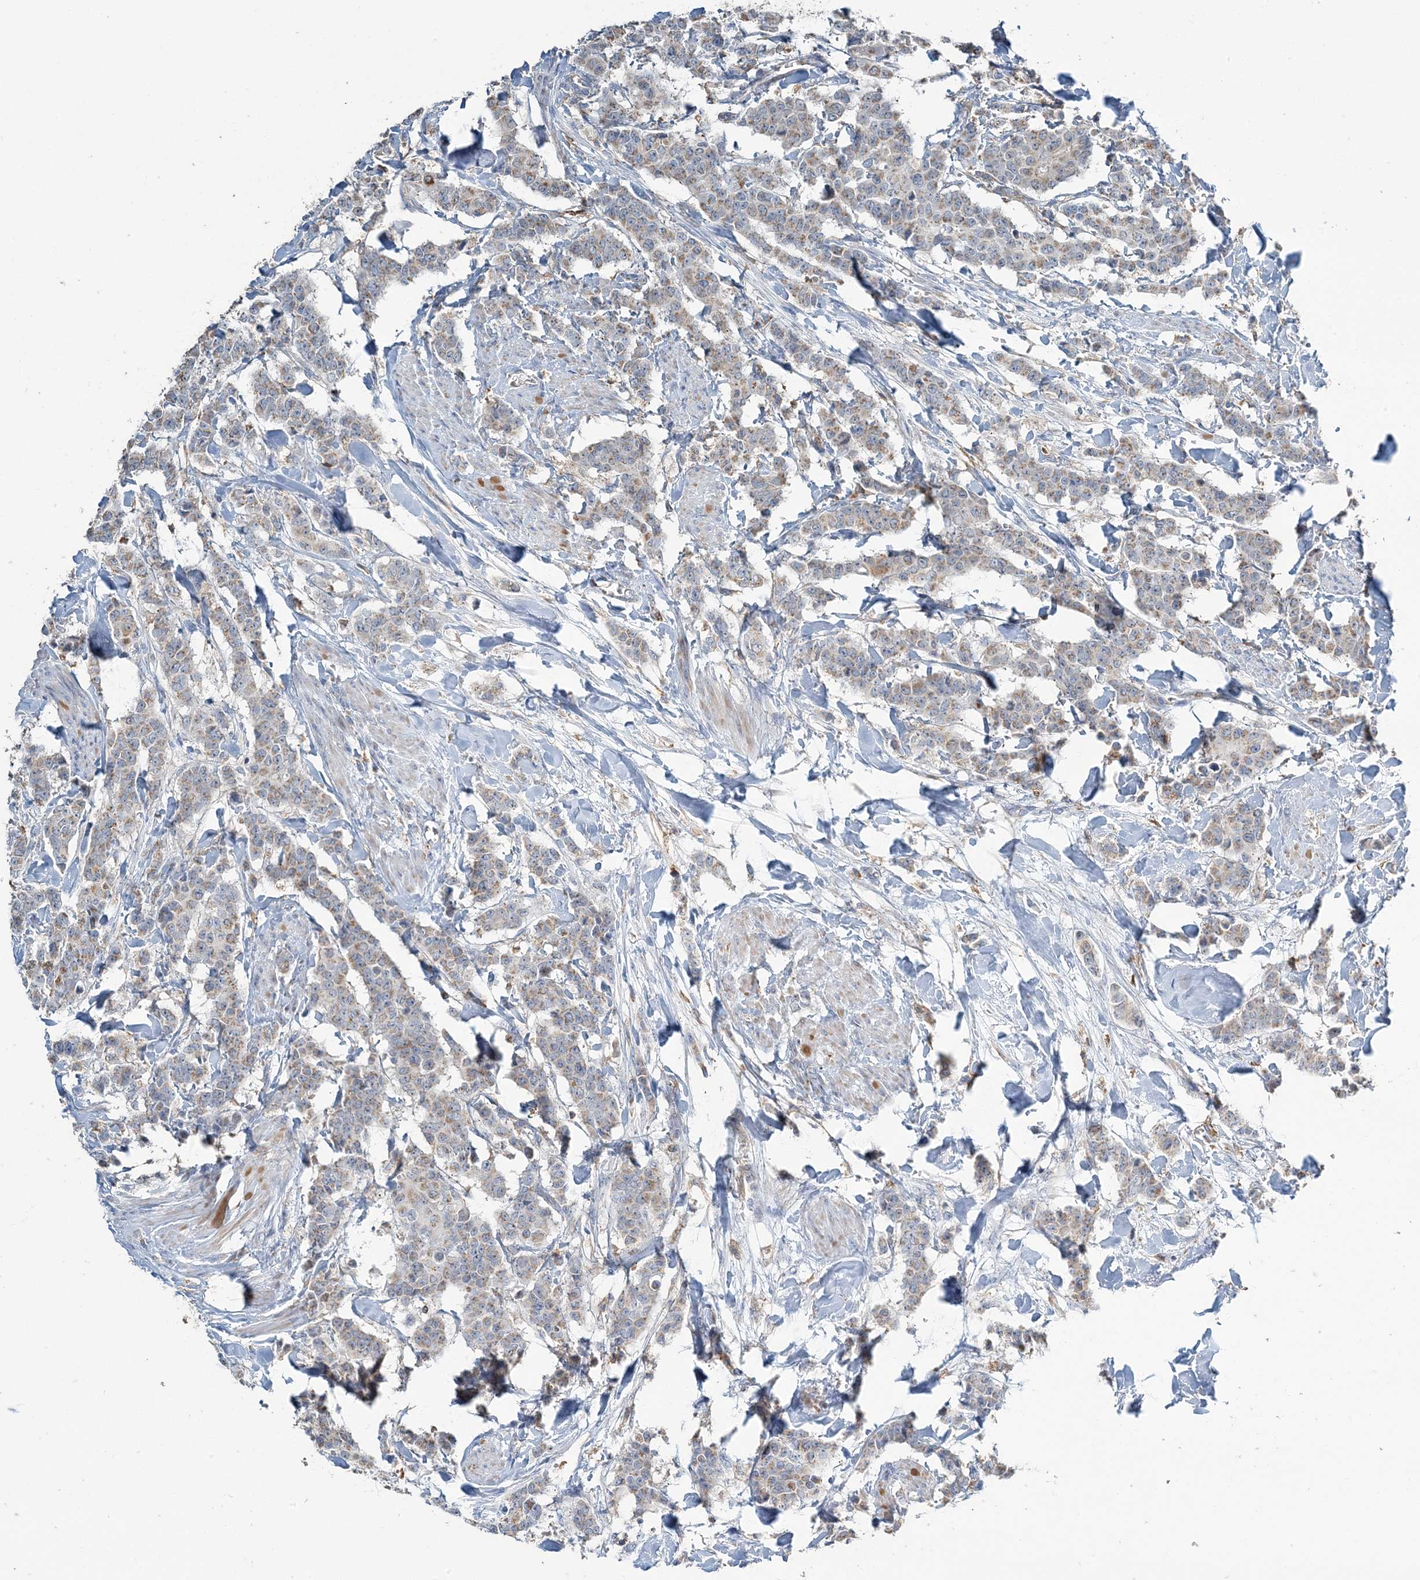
{"staining": {"intensity": "weak", "quantity": "25%-75%", "location": "cytoplasmic/membranous"}, "tissue": "breast cancer", "cell_type": "Tumor cells", "image_type": "cancer", "snomed": [{"axis": "morphology", "description": "Duct carcinoma"}, {"axis": "topography", "description": "Breast"}], "caption": "An IHC image of neoplastic tissue is shown. Protein staining in brown shows weak cytoplasmic/membranous positivity in breast cancer (intraductal carcinoma) within tumor cells.", "gene": "TMLHE", "patient": {"sex": "female", "age": 40}}